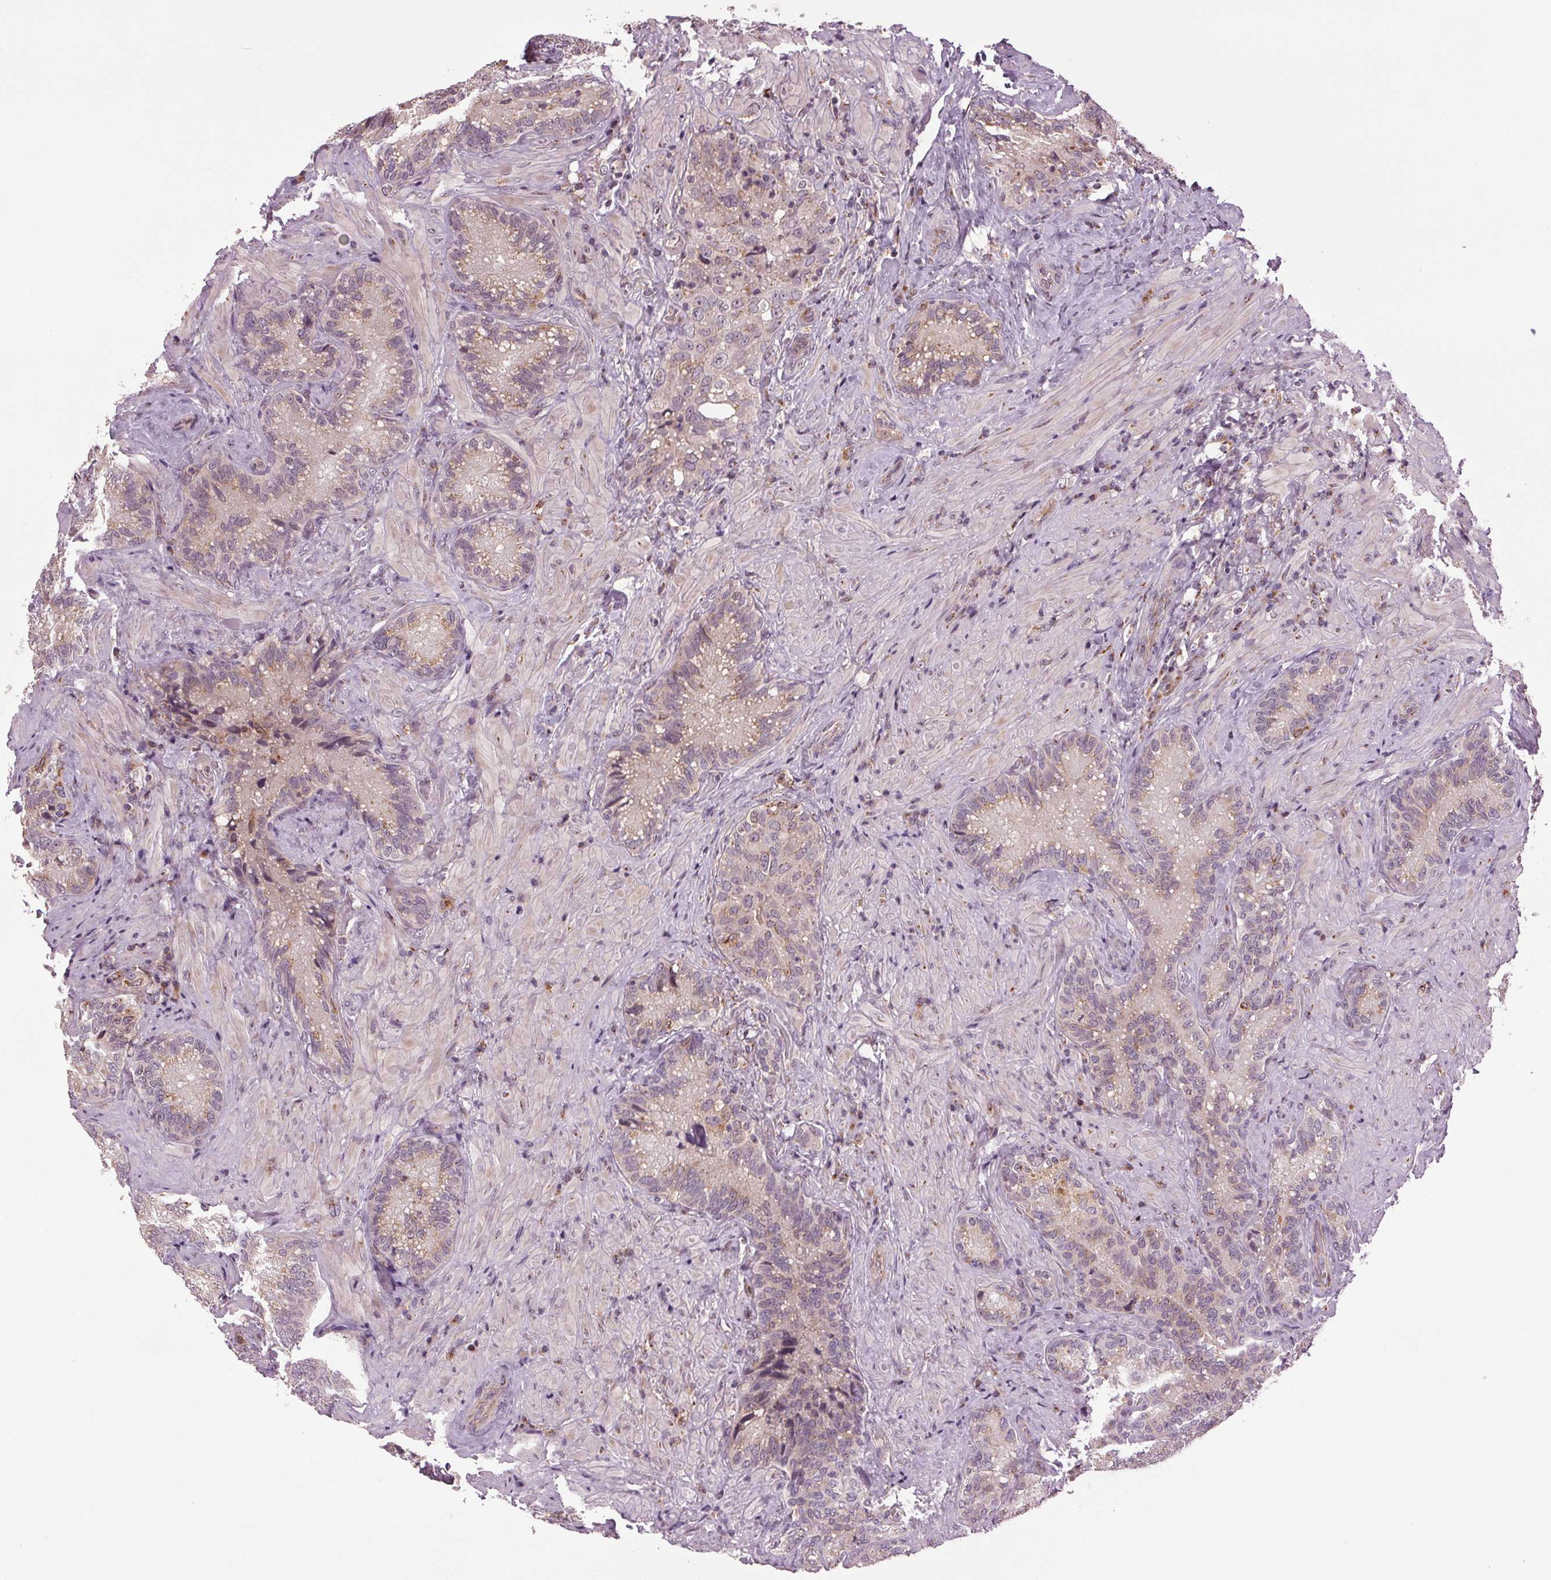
{"staining": {"intensity": "weak", "quantity": "<25%", "location": "cytoplasmic/membranous"}, "tissue": "seminal vesicle", "cell_type": "Glandular cells", "image_type": "normal", "snomed": [{"axis": "morphology", "description": "Normal tissue, NOS"}, {"axis": "topography", "description": "Seminal veicle"}], "caption": "The histopathology image demonstrates no staining of glandular cells in unremarkable seminal vesicle.", "gene": "BSDC1", "patient": {"sex": "male", "age": 68}}